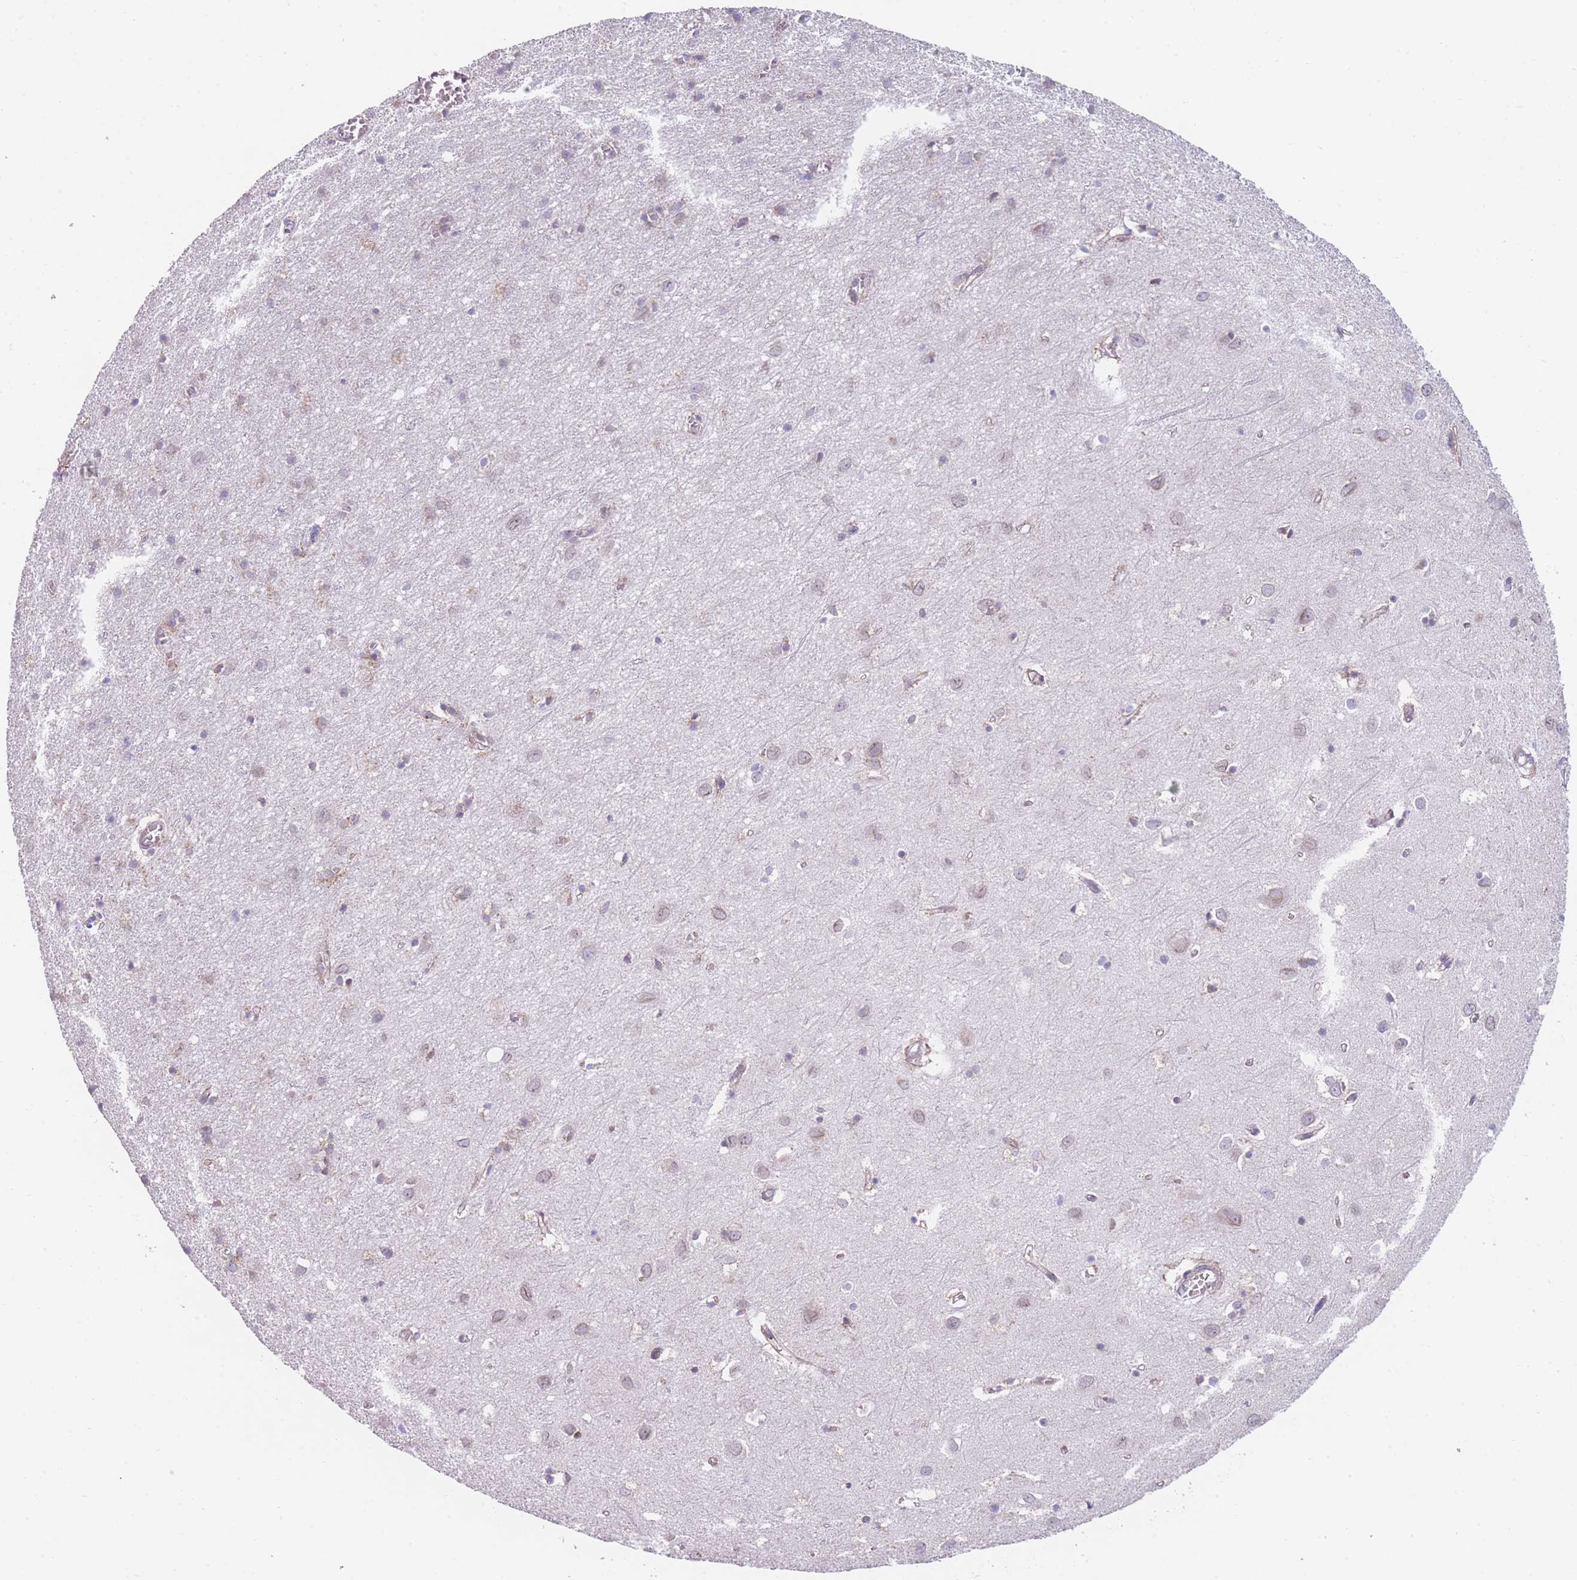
{"staining": {"intensity": "negative", "quantity": "none", "location": "none"}, "tissue": "cerebral cortex", "cell_type": "Endothelial cells", "image_type": "normal", "snomed": [{"axis": "morphology", "description": "Normal tissue, NOS"}, {"axis": "topography", "description": "Cerebral cortex"}], "caption": "There is no significant expression in endothelial cells of cerebral cortex. Brightfield microscopy of IHC stained with DAB (brown) and hematoxylin (blue), captured at high magnification.", "gene": "SMPD4", "patient": {"sex": "female", "age": 64}}